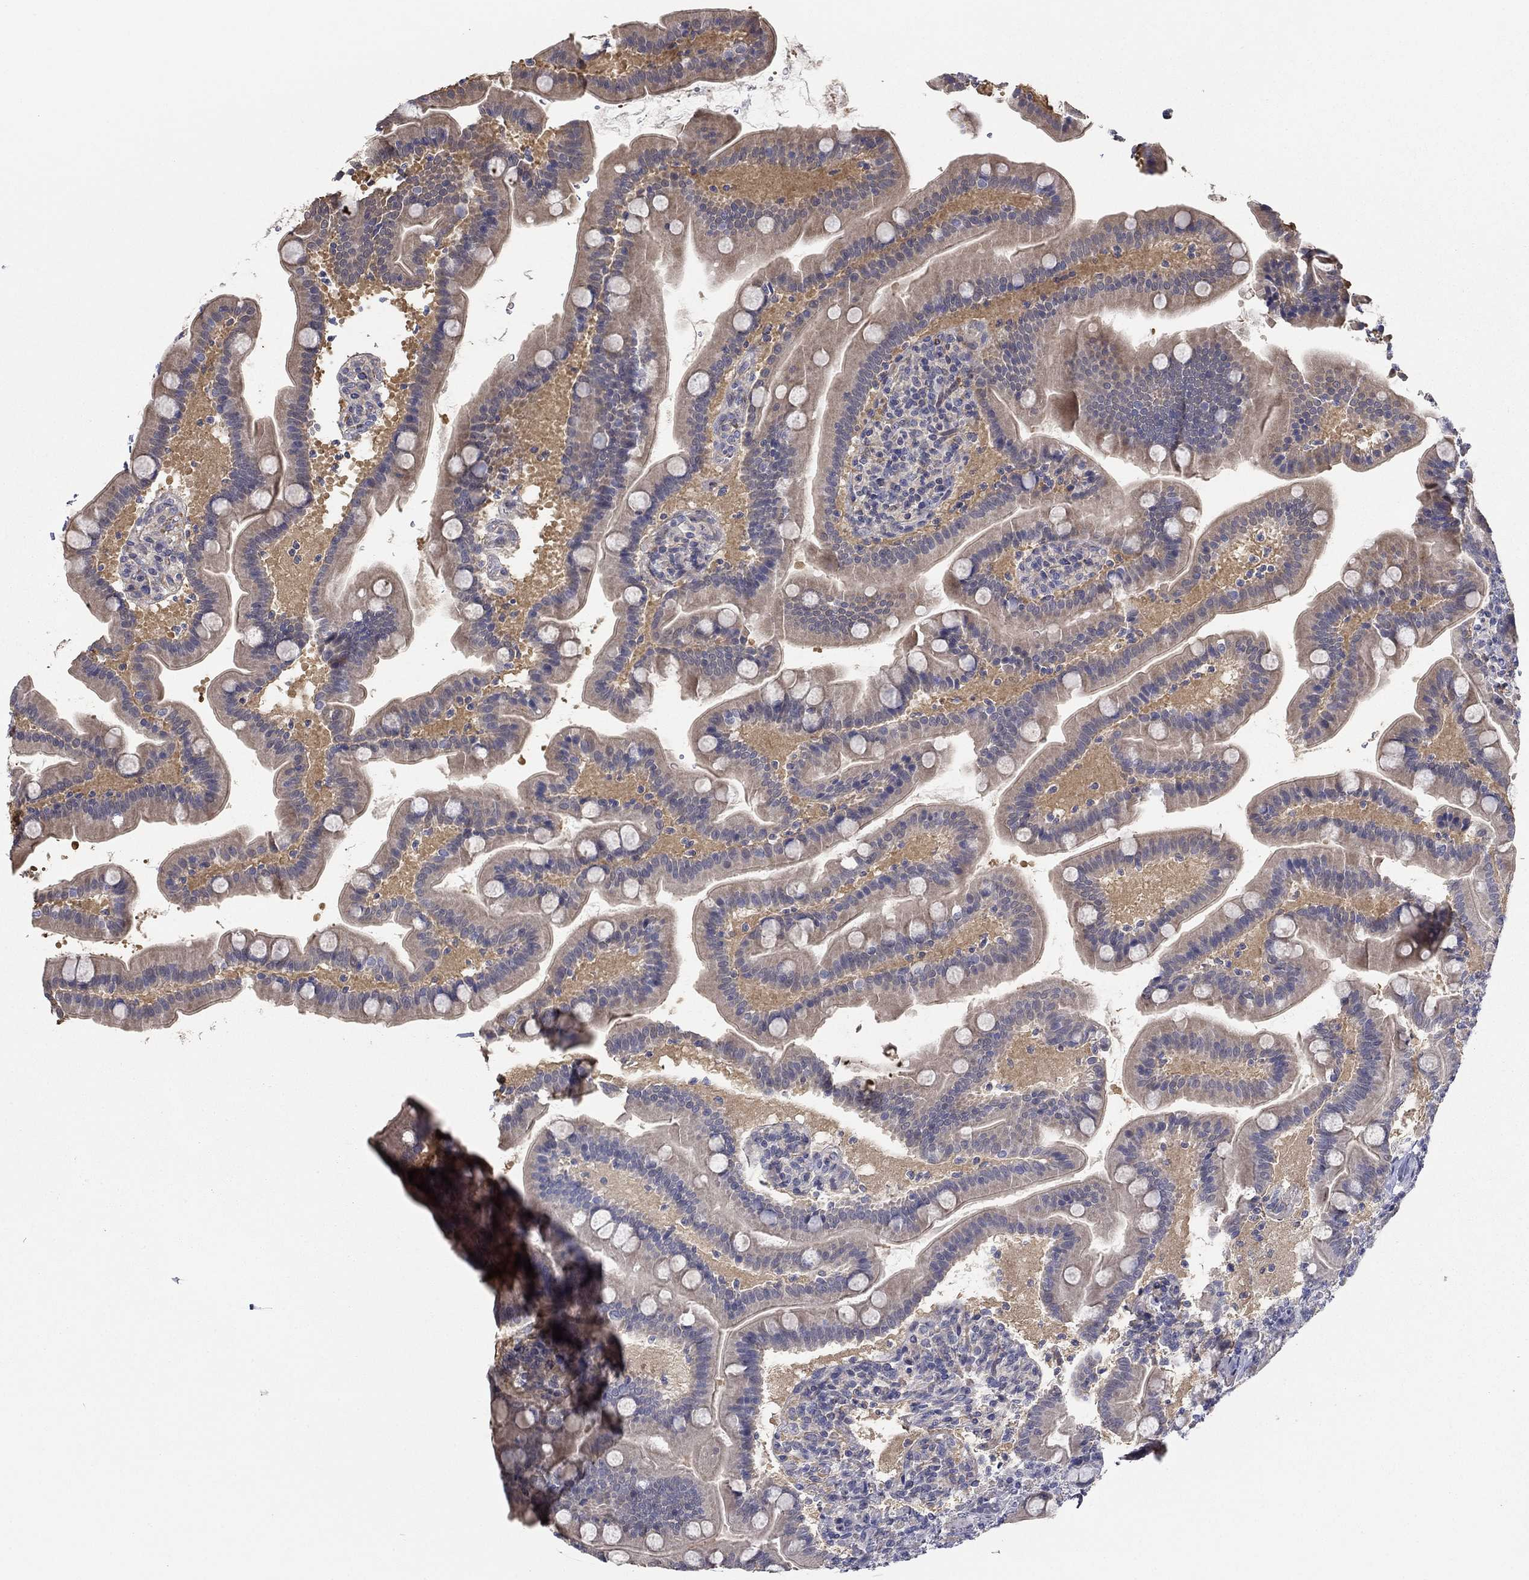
{"staining": {"intensity": "weak", "quantity": "25%-75%", "location": "cytoplasmic/membranous"}, "tissue": "small intestine", "cell_type": "Glandular cells", "image_type": "normal", "snomed": [{"axis": "morphology", "description": "Normal tissue, NOS"}, {"axis": "topography", "description": "Small intestine"}], "caption": "Glandular cells reveal weak cytoplasmic/membranous positivity in approximately 25%-75% of cells in benign small intestine. (Brightfield microscopy of DAB IHC at high magnification).", "gene": "GRK7", "patient": {"sex": "male", "age": 66}}